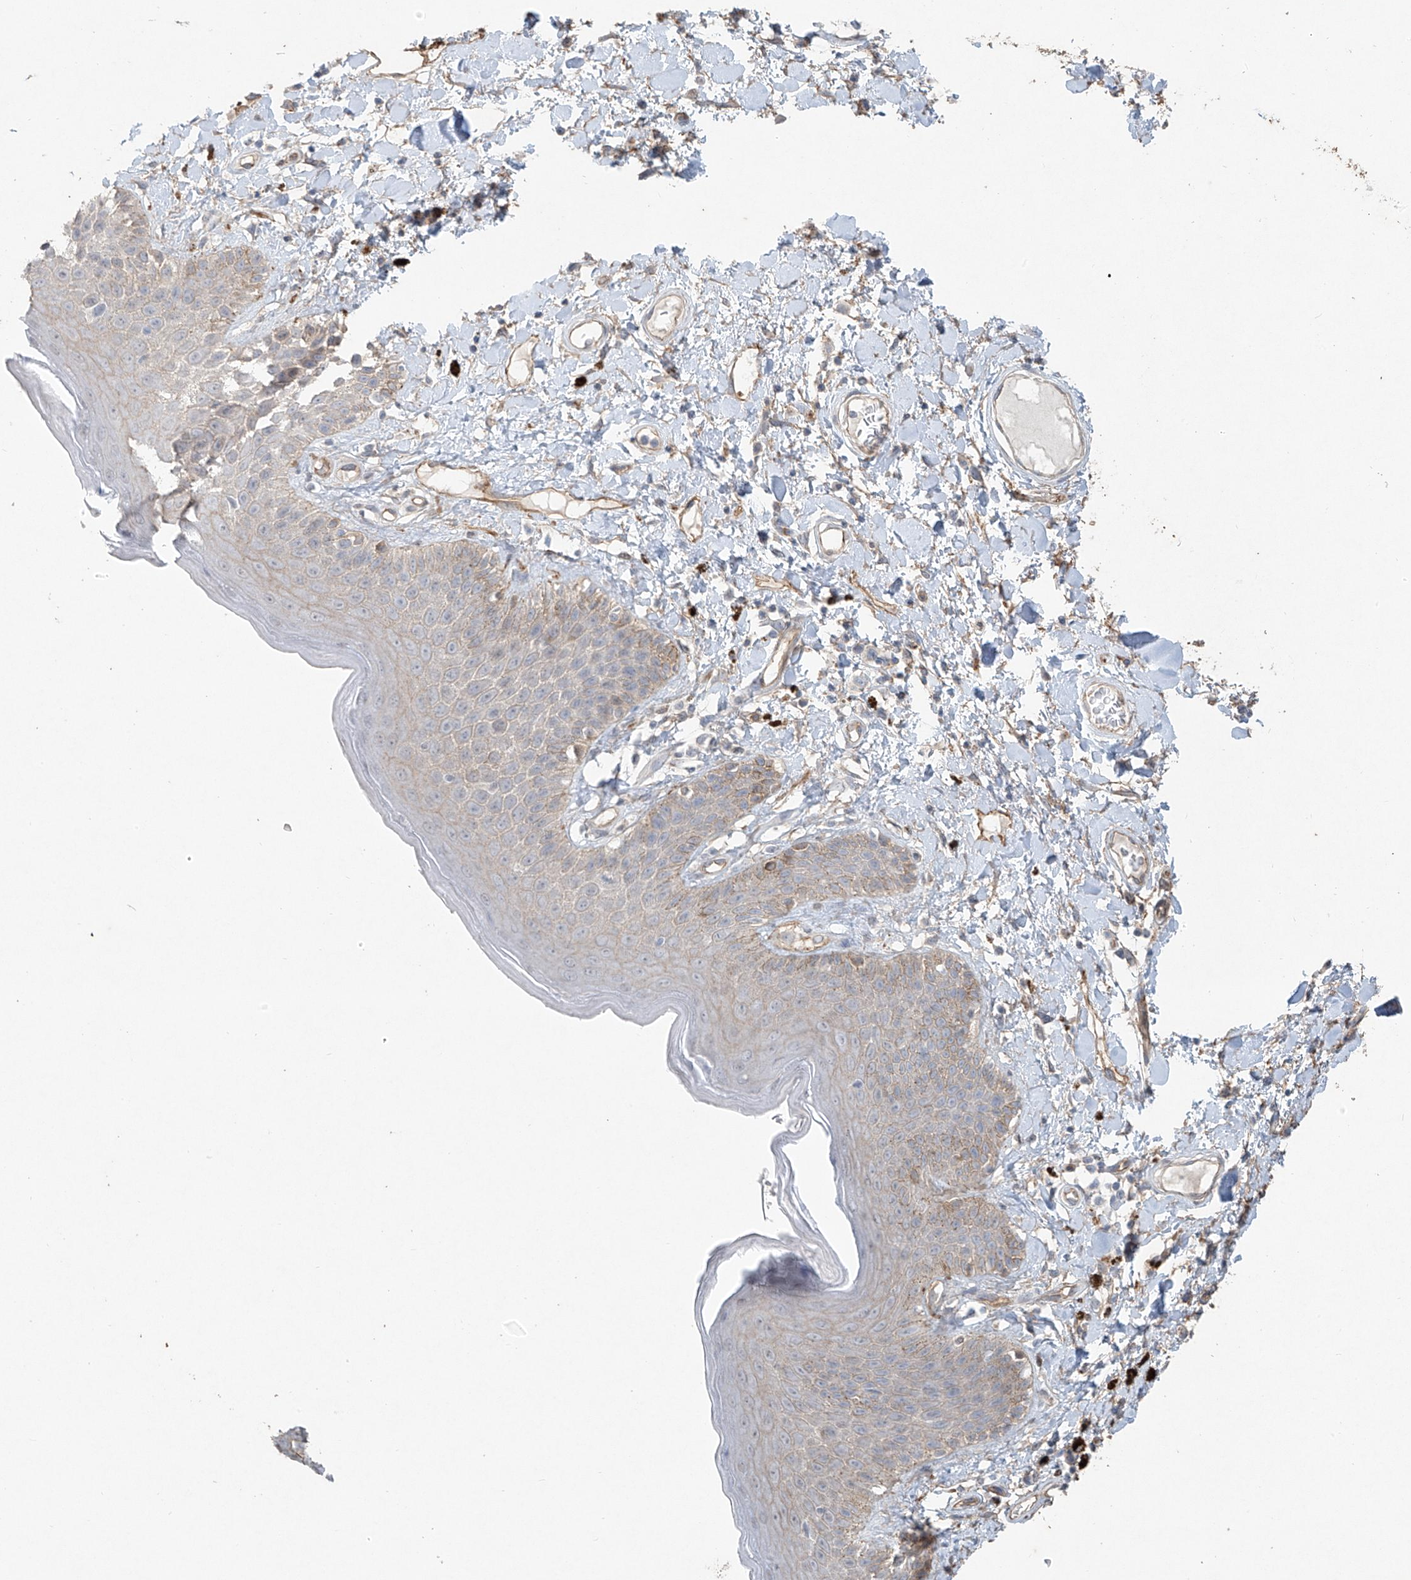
{"staining": {"intensity": "moderate", "quantity": "<25%", "location": "cytoplasmic/membranous"}, "tissue": "skin", "cell_type": "Epidermal cells", "image_type": "normal", "snomed": [{"axis": "morphology", "description": "Normal tissue, NOS"}, {"axis": "topography", "description": "Anal"}], "caption": "Protein expression analysis of unremarkable human skin reveals moderate cytoplasmic/membranous staining in approximately <25% of epidermal cells. (IHC, brightfield microscopy, high magnification).", "gene": "TUBE1", "patient": {"sex": "female", "age": 78}}